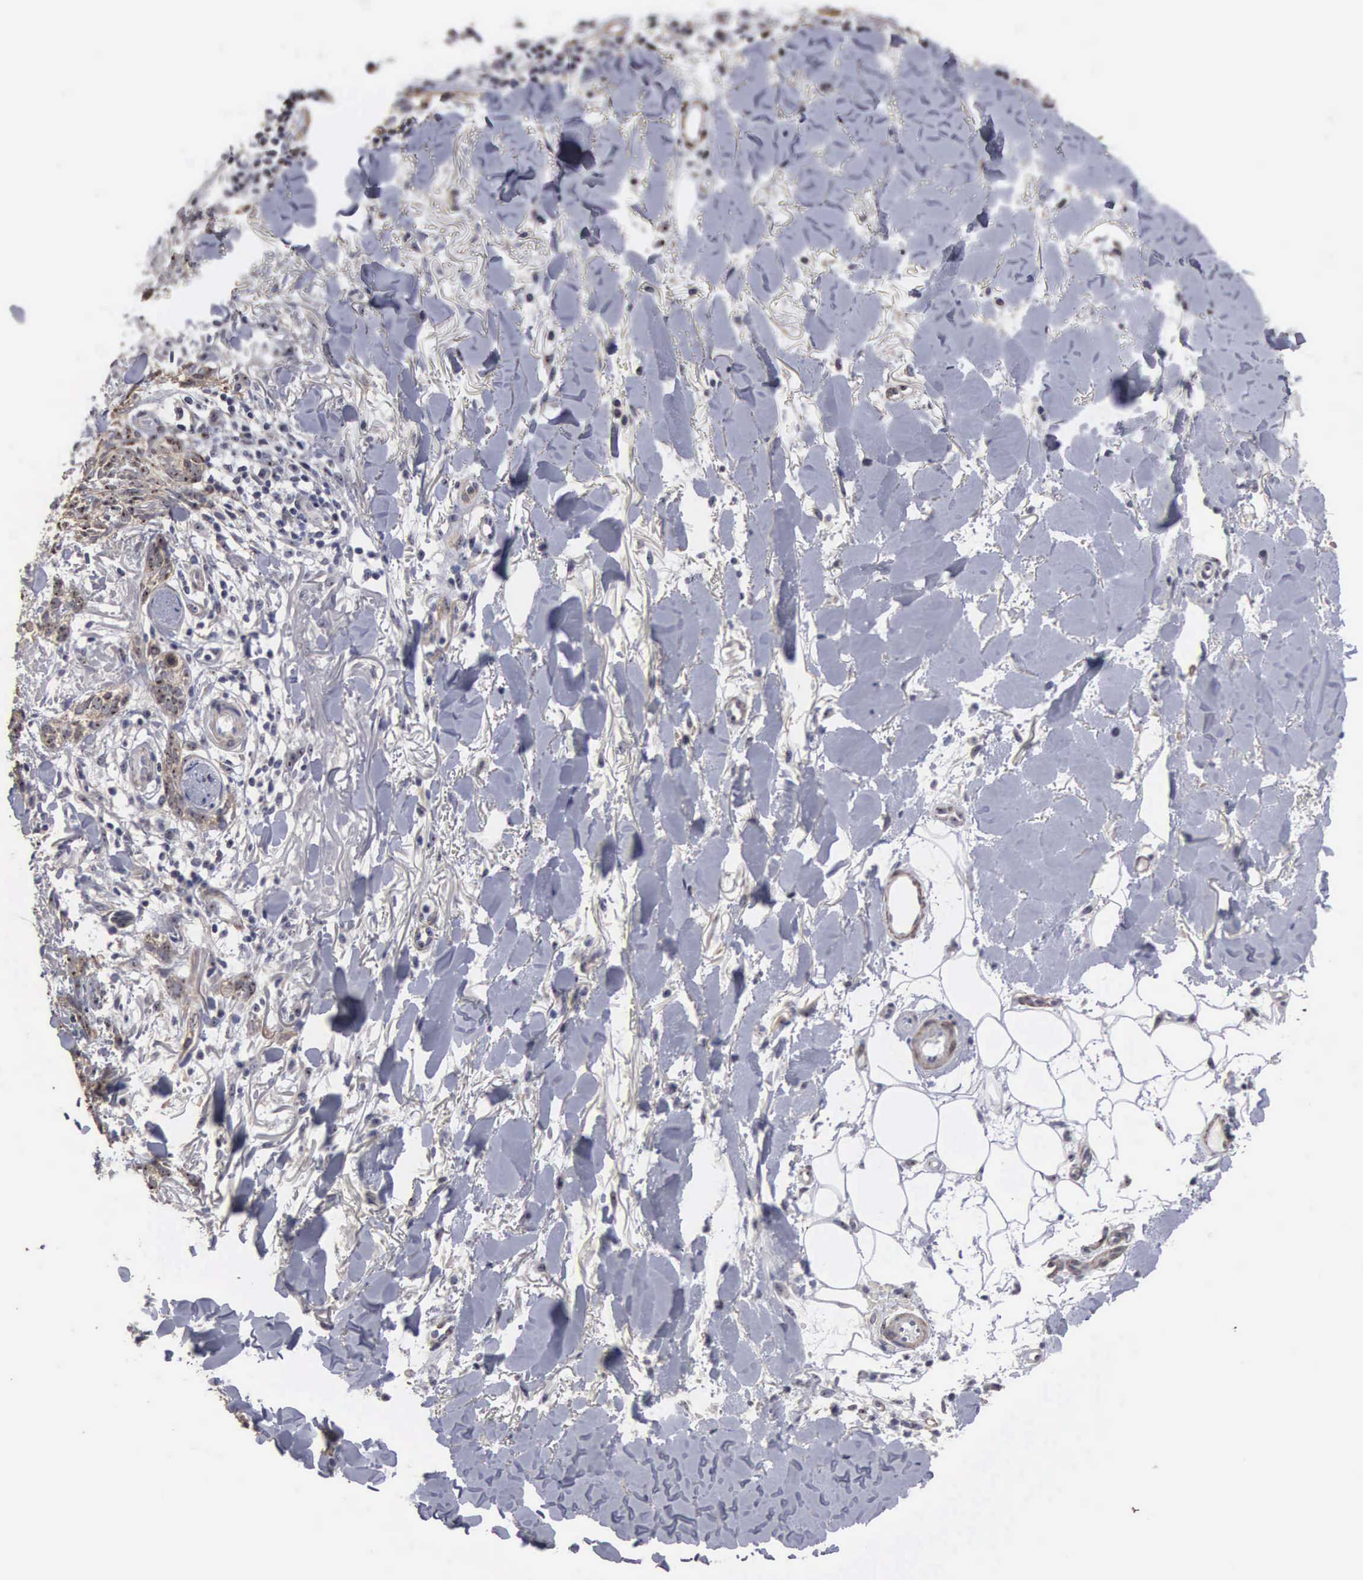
{"staining": {"intensity": "weak", "quantity": ">75%", "location": "cytoplasmic/membranous,nuclear"}, "tissue": "skin cancer", "cell_type": "Tumor cells", "image_type": "cancer", "snomed": [{"axis": "morphology", "description": "Basal cell carcinoma"}, {"axis": "topography", "description": "Skin"}], "caption": "Tumor cells demonstrate low levels of weak cytoplasmic/membranous and nuclear staining in approximately >75% of cells in human skin cancer.", "gene": "NGDN", "patient": {"sex": "female", "age": 81}}